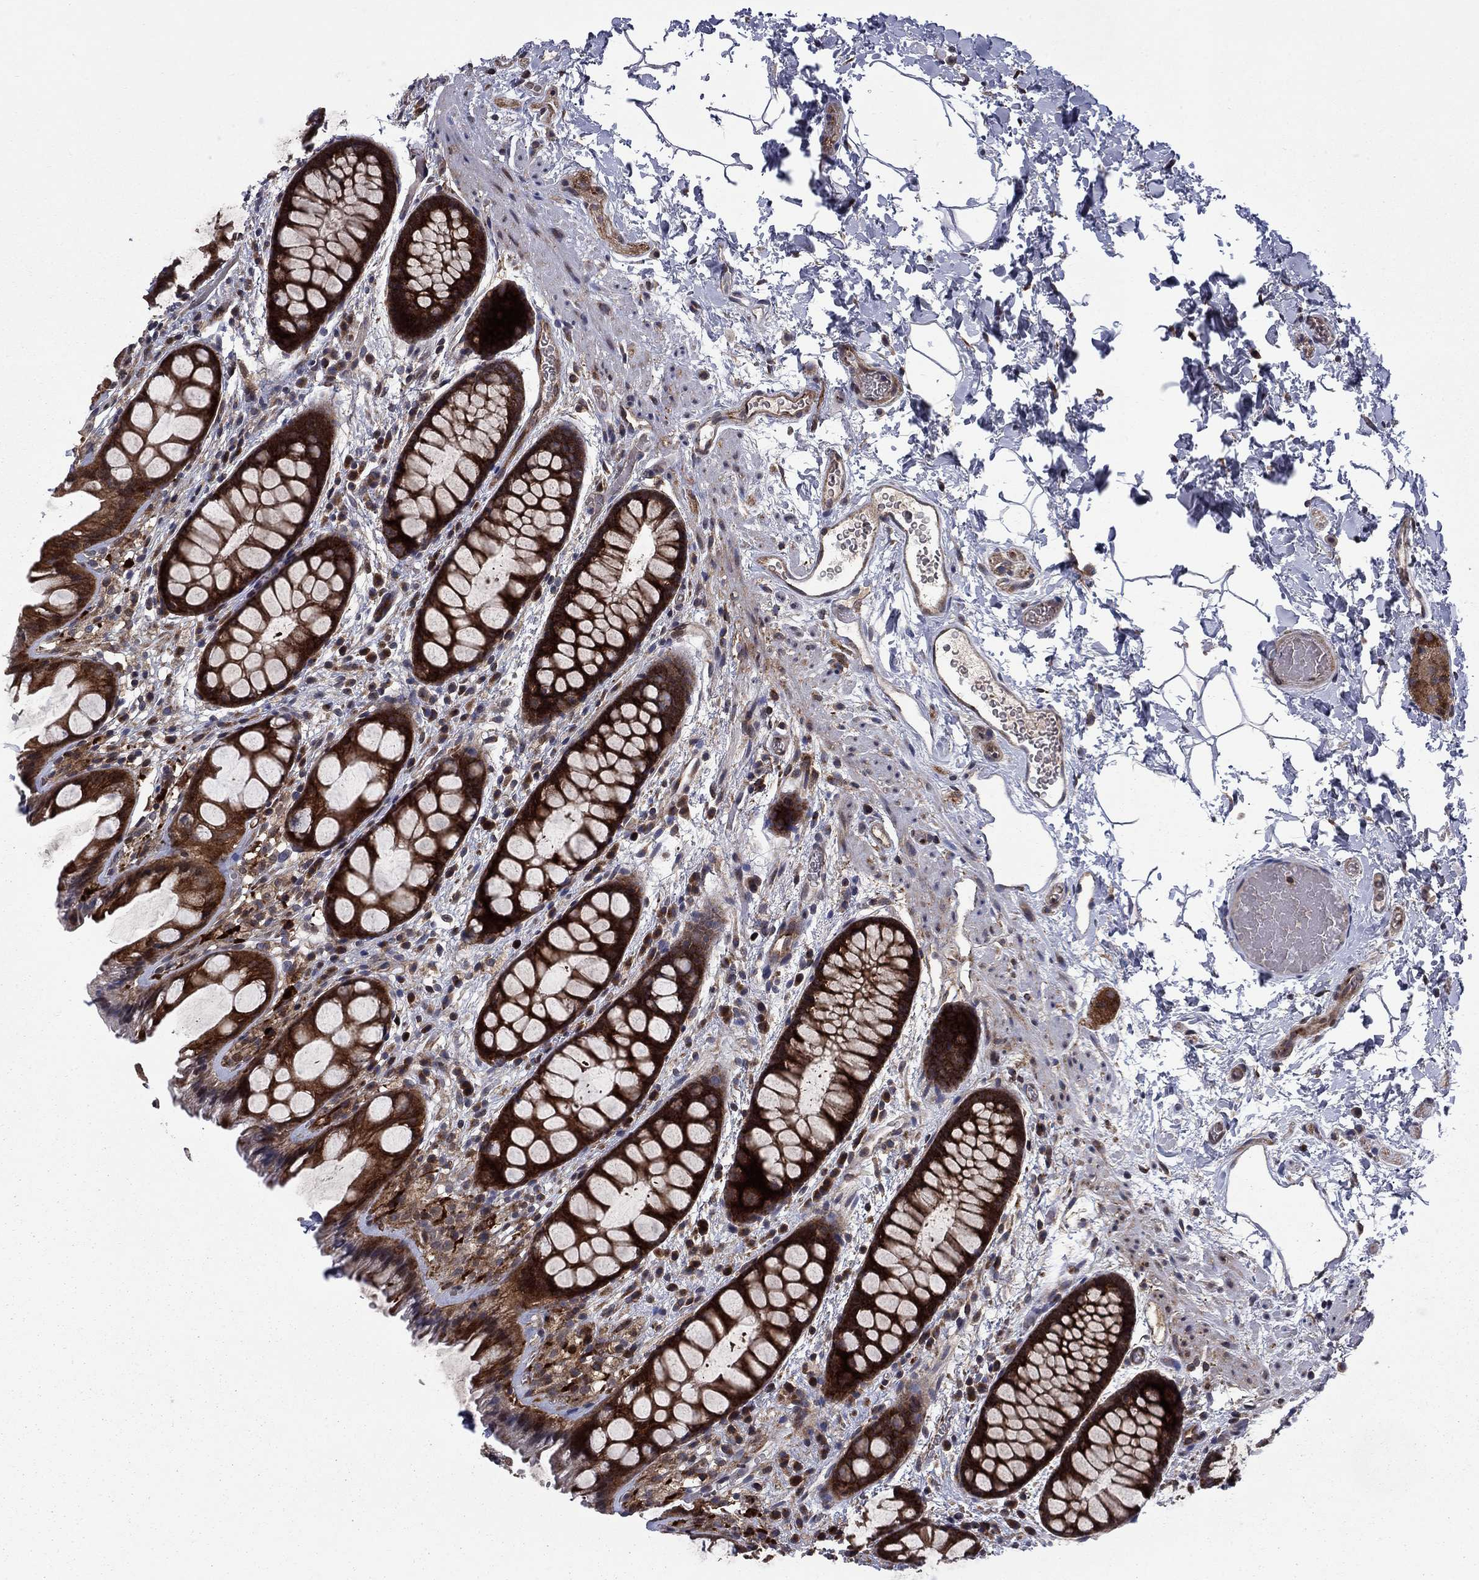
{"staining": {"intensity": "strong", "quantity": ">75%", "location": "cytoplasmic/membranous"}, "tissue": "rectum", "cell_type": "Glandular cells", "image_type": "normal", "snomed": [{"axis": "morphology", "description": "Normal tissue, NOS"}, {"axis": "topography", "description": "Rectum"}], "caption": "Rectum stained for a protein (brown) shows strong cytoplasmic/membranous positive staining in about >75% of glandular cells.", "gene": "HDAC4", "patient": {"sex": "female", "age": 62}}